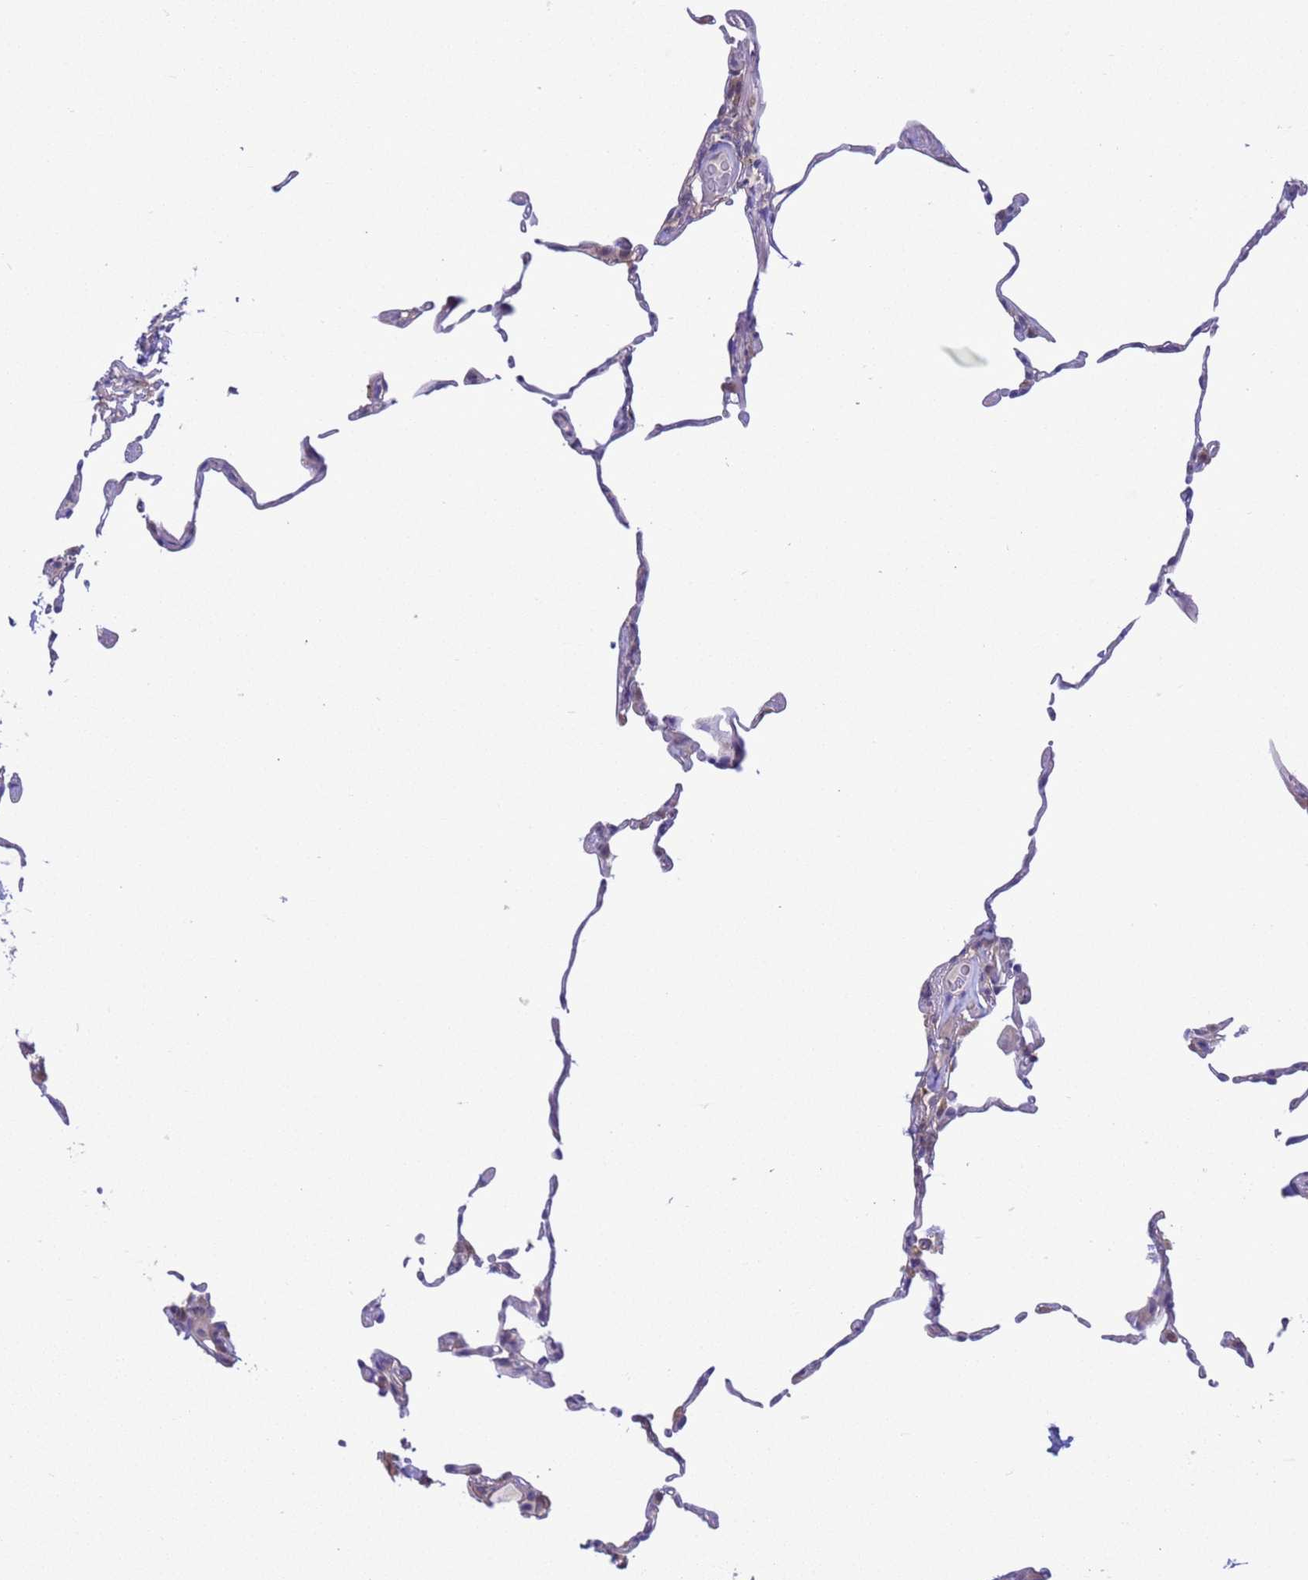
{"staining": {"intensity": "weak", "quantity": "<25%", "location": "cytoplasmic/membranous,nuclear"}, "tissue": "lung", "cell_type": "Alveolar cells", "image_type": "normal", "snomed": [{"axis": "morphology", "description": "Normal tissue, NOS"}, {"axis": "topography", "description": "Lung"}], "caption": "The immunohistochemistry micrograph has no significant positivity in alveolar cells of lung.", "gene": "ZNF461", "patient": {"sex": "female", "age": 57}}